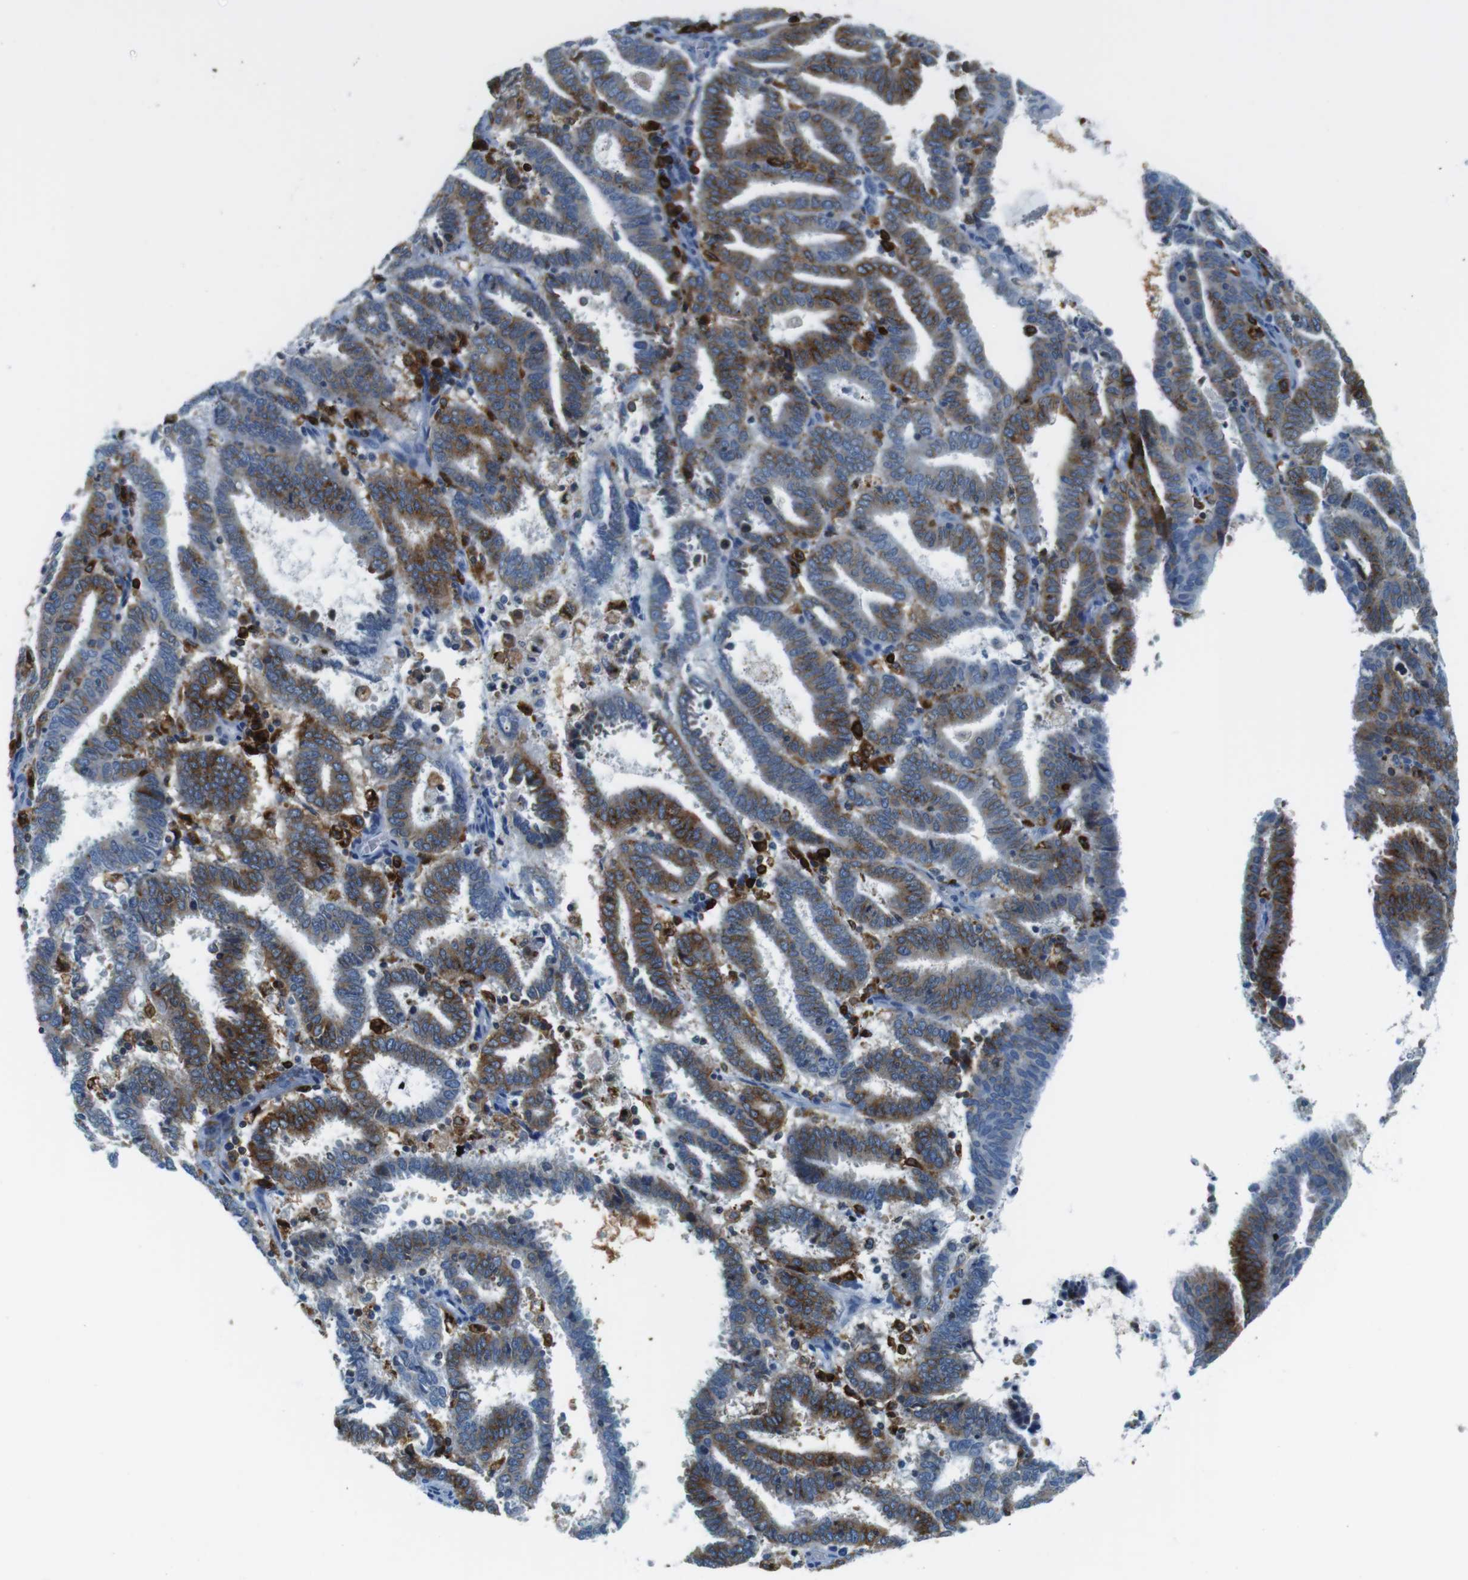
{"staining": {"intensity": "moderate", "quantity": "25%-75%", "location": "cytoplasmic/membranous"}, "tissue": "endometrial cancer", "cell_type": "Tumor cells", "image_type": "cancer", "snomed": [{"axis": "morphology", "description": "Adenocarcinoma, NOS"}, {"axis": "topography", "description": "Uterus"}], "caption": "DAB (3,3'-diaminobenzidine) immunohistochemical staining of endometrial cancer (adenocarcinoma) displays moderate cytoplasmic/membranous protein positivity in approximately 25%-75% of tumor cells.", "gene": "CIITA", "patient": {"sex": "female", "age": 83}}